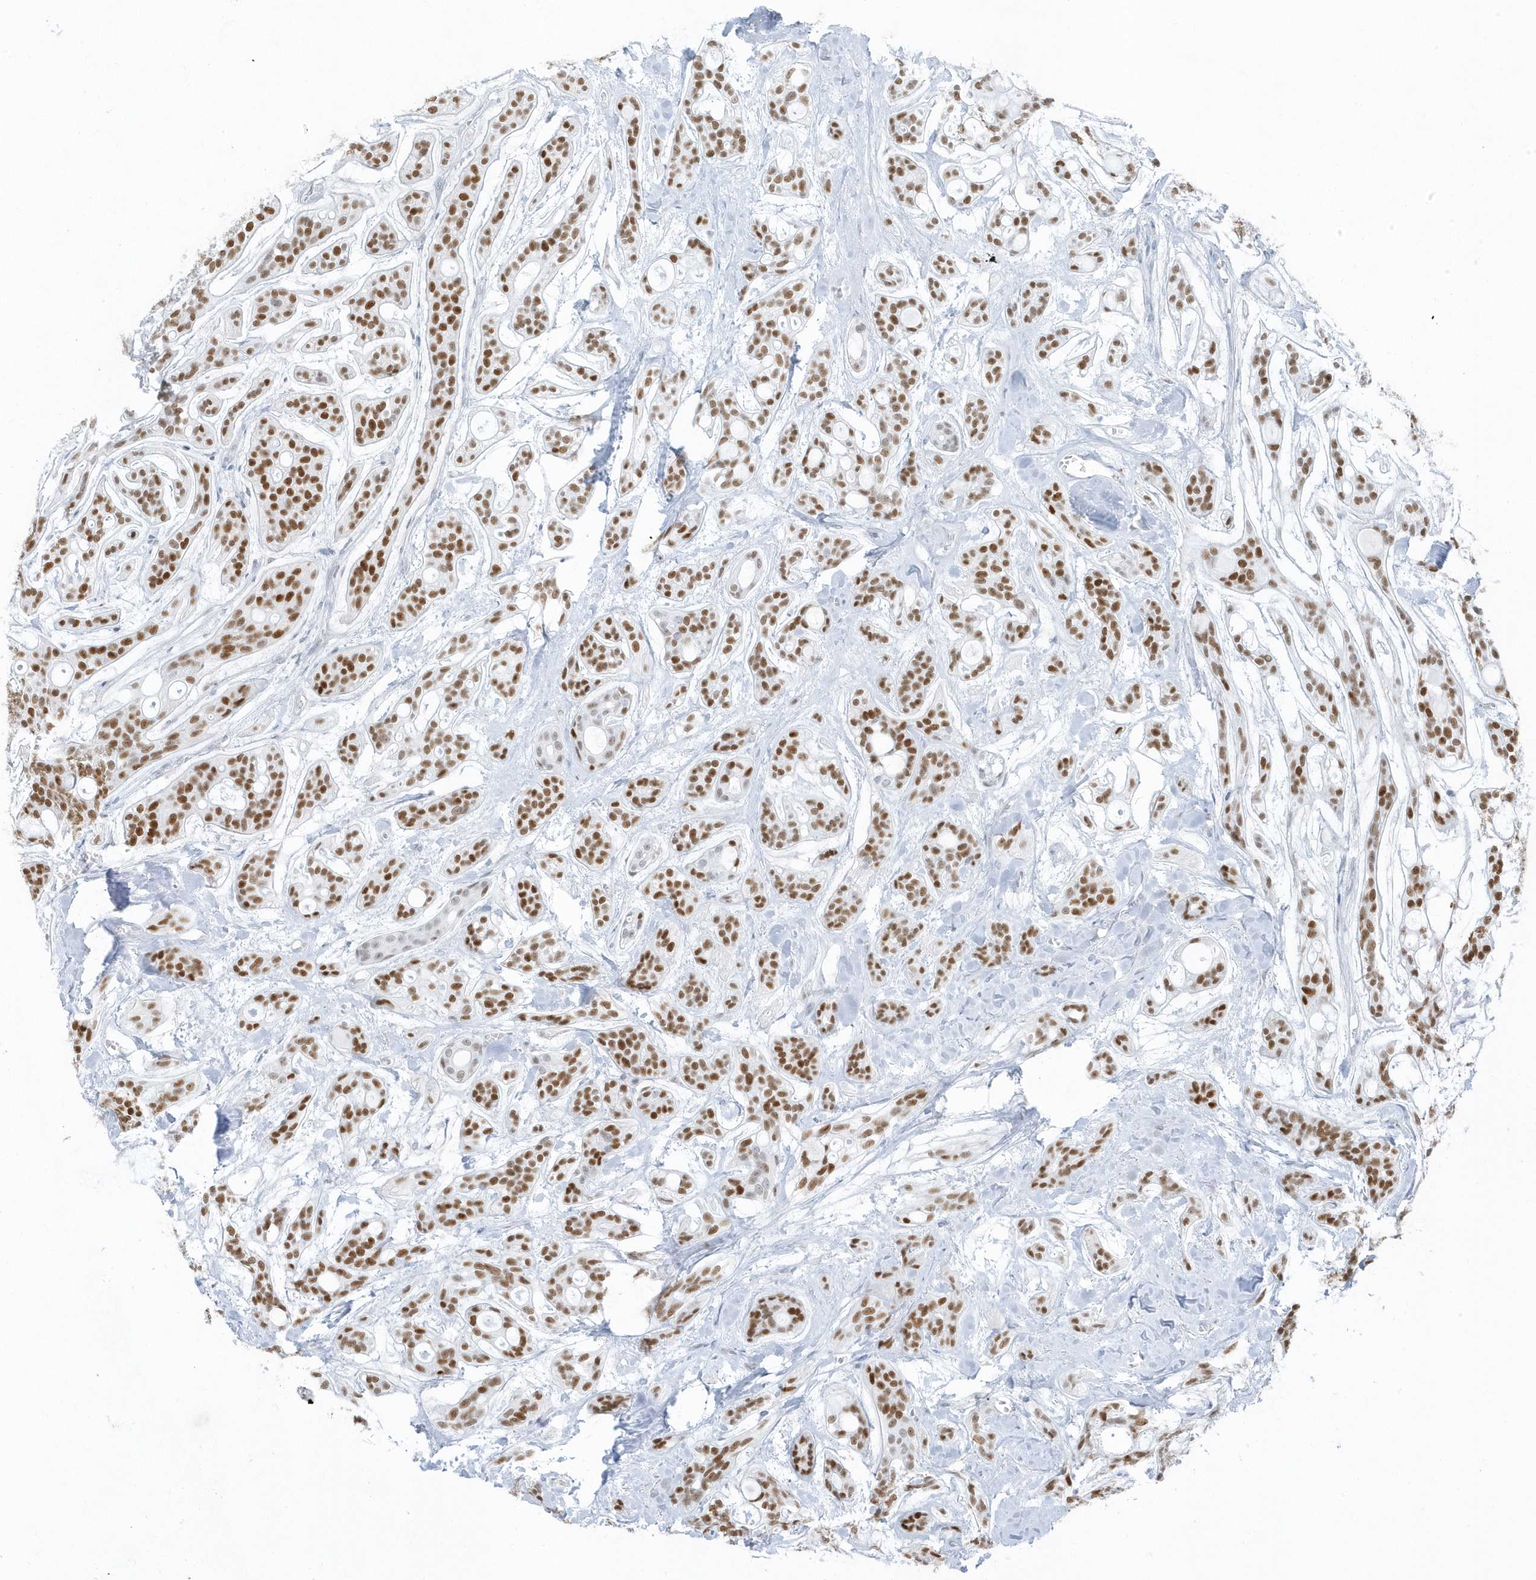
{"staining": {"intensity": "moderate", "quantity": ">75%", "location": "nuclear"}, "tissue": "head and neck cancer", "cell_type": "Tumor cells", "image_type": "cancer", "snomed": [{"axis": "morphology", "description": "Adenocarcinoma, NOS"}, {"axis": "topography", "description": "Head-Neck"}], "caption": "Protein expression analysis of human adenocarcinoma (head and neck) reveals moderate nuclear staining in approximately >75% of tumor cells. (DAB IHC with brightfield microscopy, high magnification).", "gene": "SMIM34", "patient": {"sex": "male", "age": 66}}